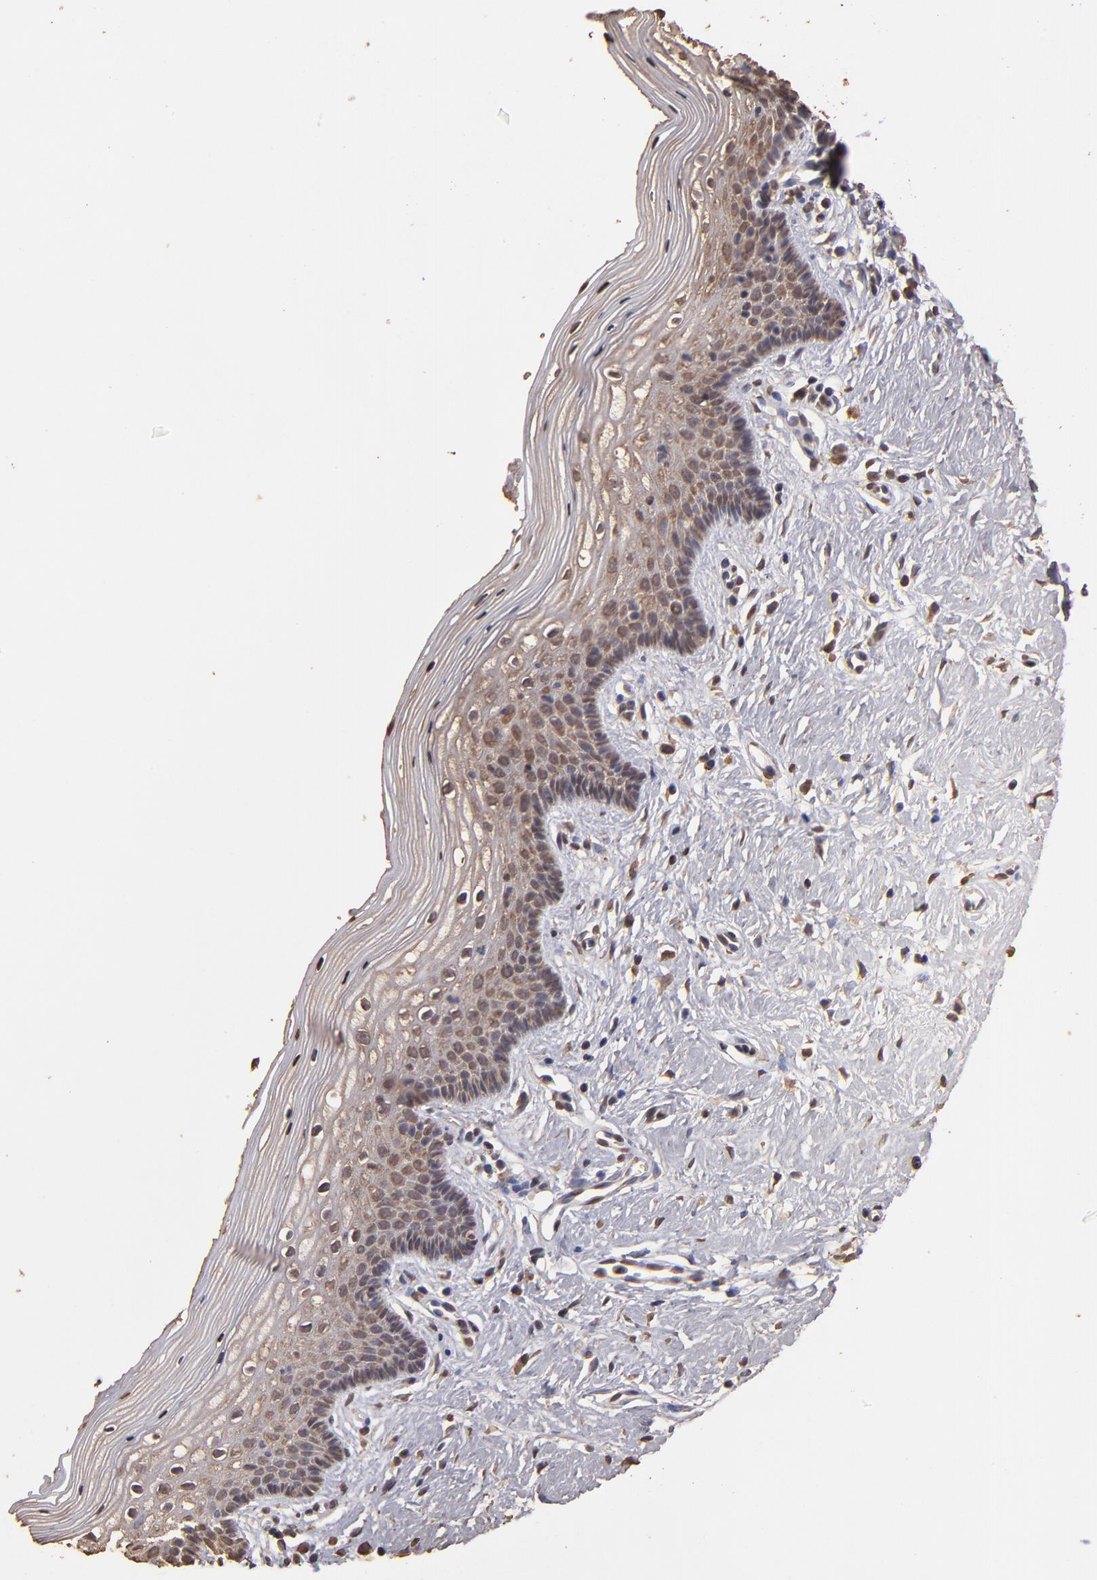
{"staining": {"intensity": "moderate", "quantity": ">75%", "location": "cytoplasmic/membranous"}, "tissue": "vagina", "cell_type": "Squamous epithelial cells", "image_type": "normal", "snomed": [{"axis": "morphology", "description": "Normal tissue, NOS"}, {"axis": "topography", "description": "Vagina"}], "caption": "Immunohistochemical staining of unremarkable human vagina demonstrates medium levels of moderate cytoplasmic/membranous positivity in about >75% of squamous epithelial cells. (Brightfield microscopy of DAB IHC at high magnification).", "gene": "OPHN1", "patient": {"sex": "female", "age": 46}}